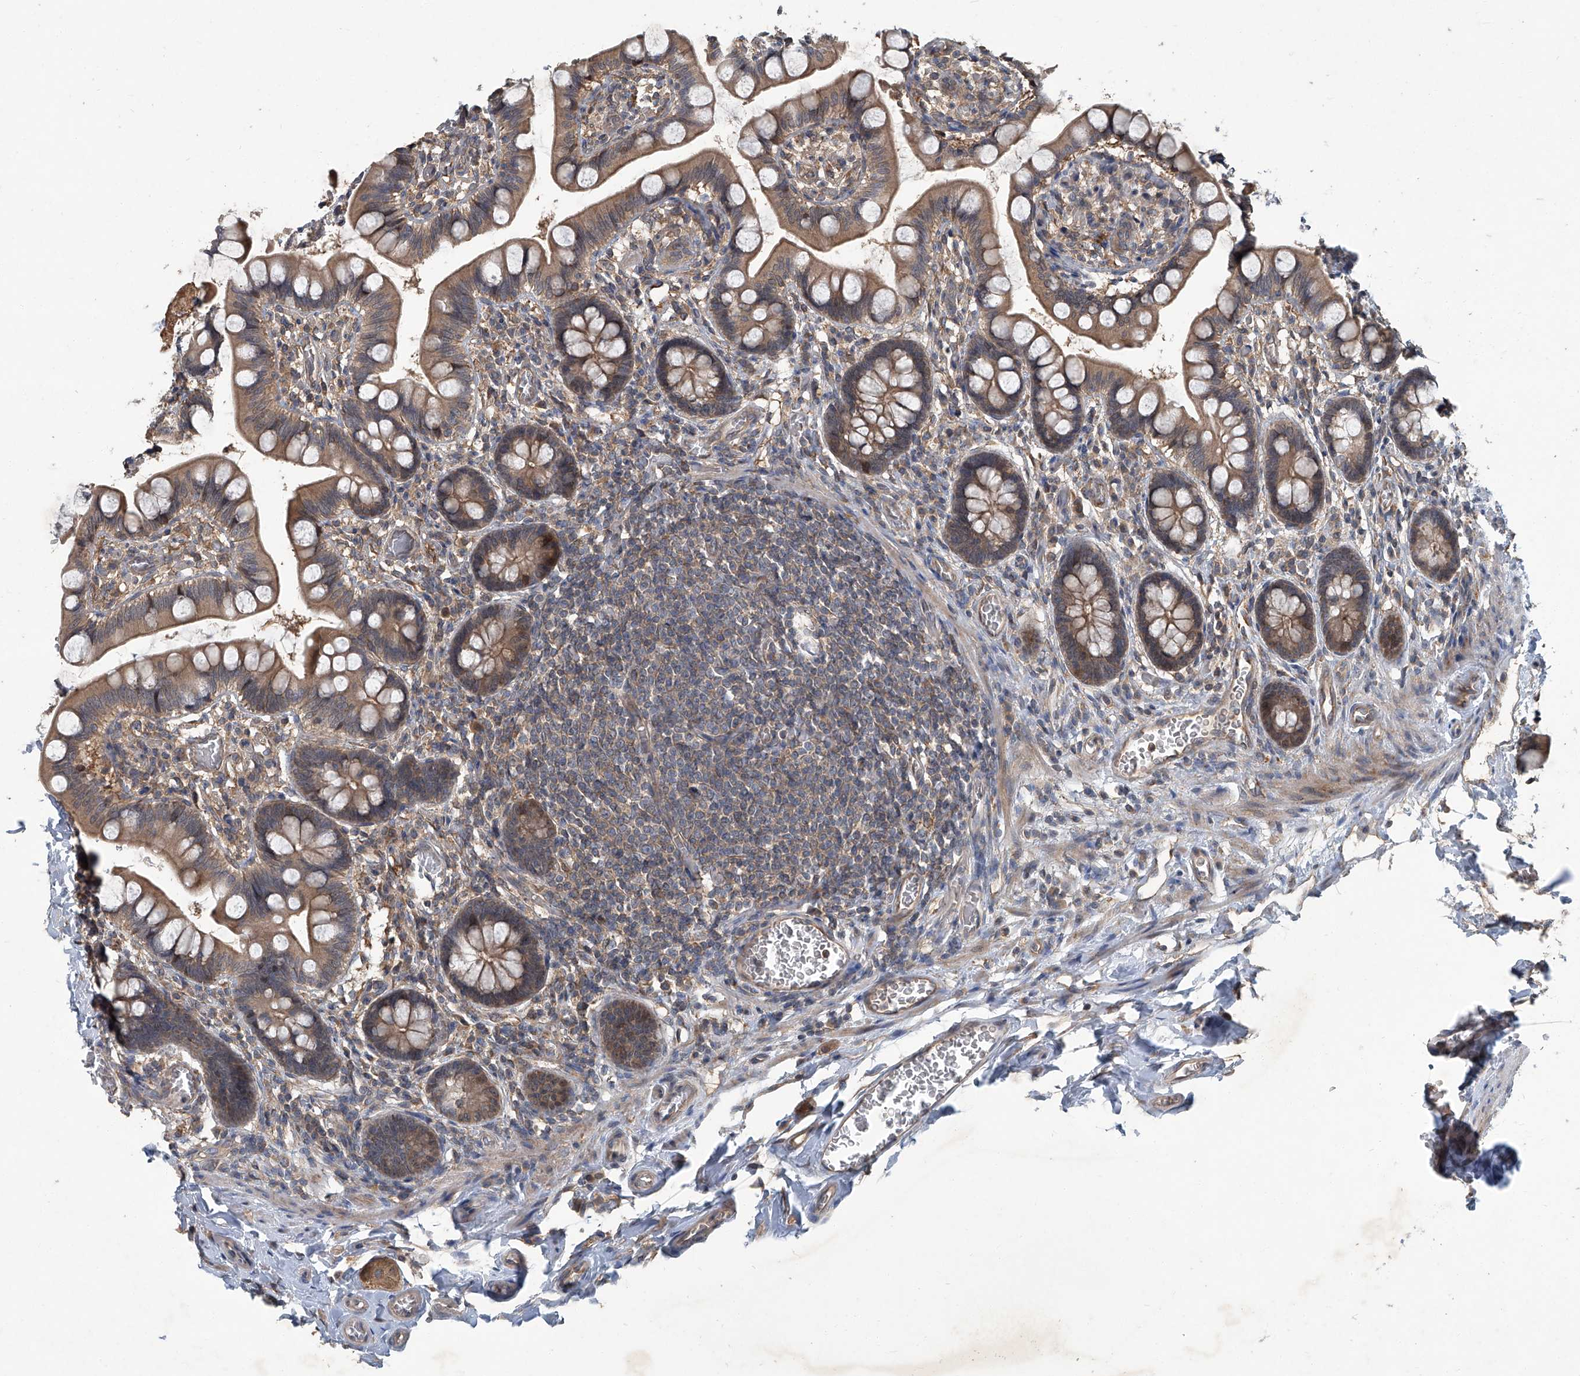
{"staining": {"intensity": "moderate", "quantity": ">75%", "location": "cytoplasmic/membranous"}, "tissue": "small intestine", "cell_type": "Glandular cells", "image_type": "normal", "snomed": [{"axis": "morphology", "description": "Normal tissue, NOS"}, {"axis": "topography", "description": "Small intestine"}], "caption": "DAB immunohistochemical staining of benign small intestine demonstrates moderate cytoplasmic/membranous protein expression in approximately >75% of glandular cells.", "gene": "ANKRD34A", "patient": {"sex": "male", "age": 52}}